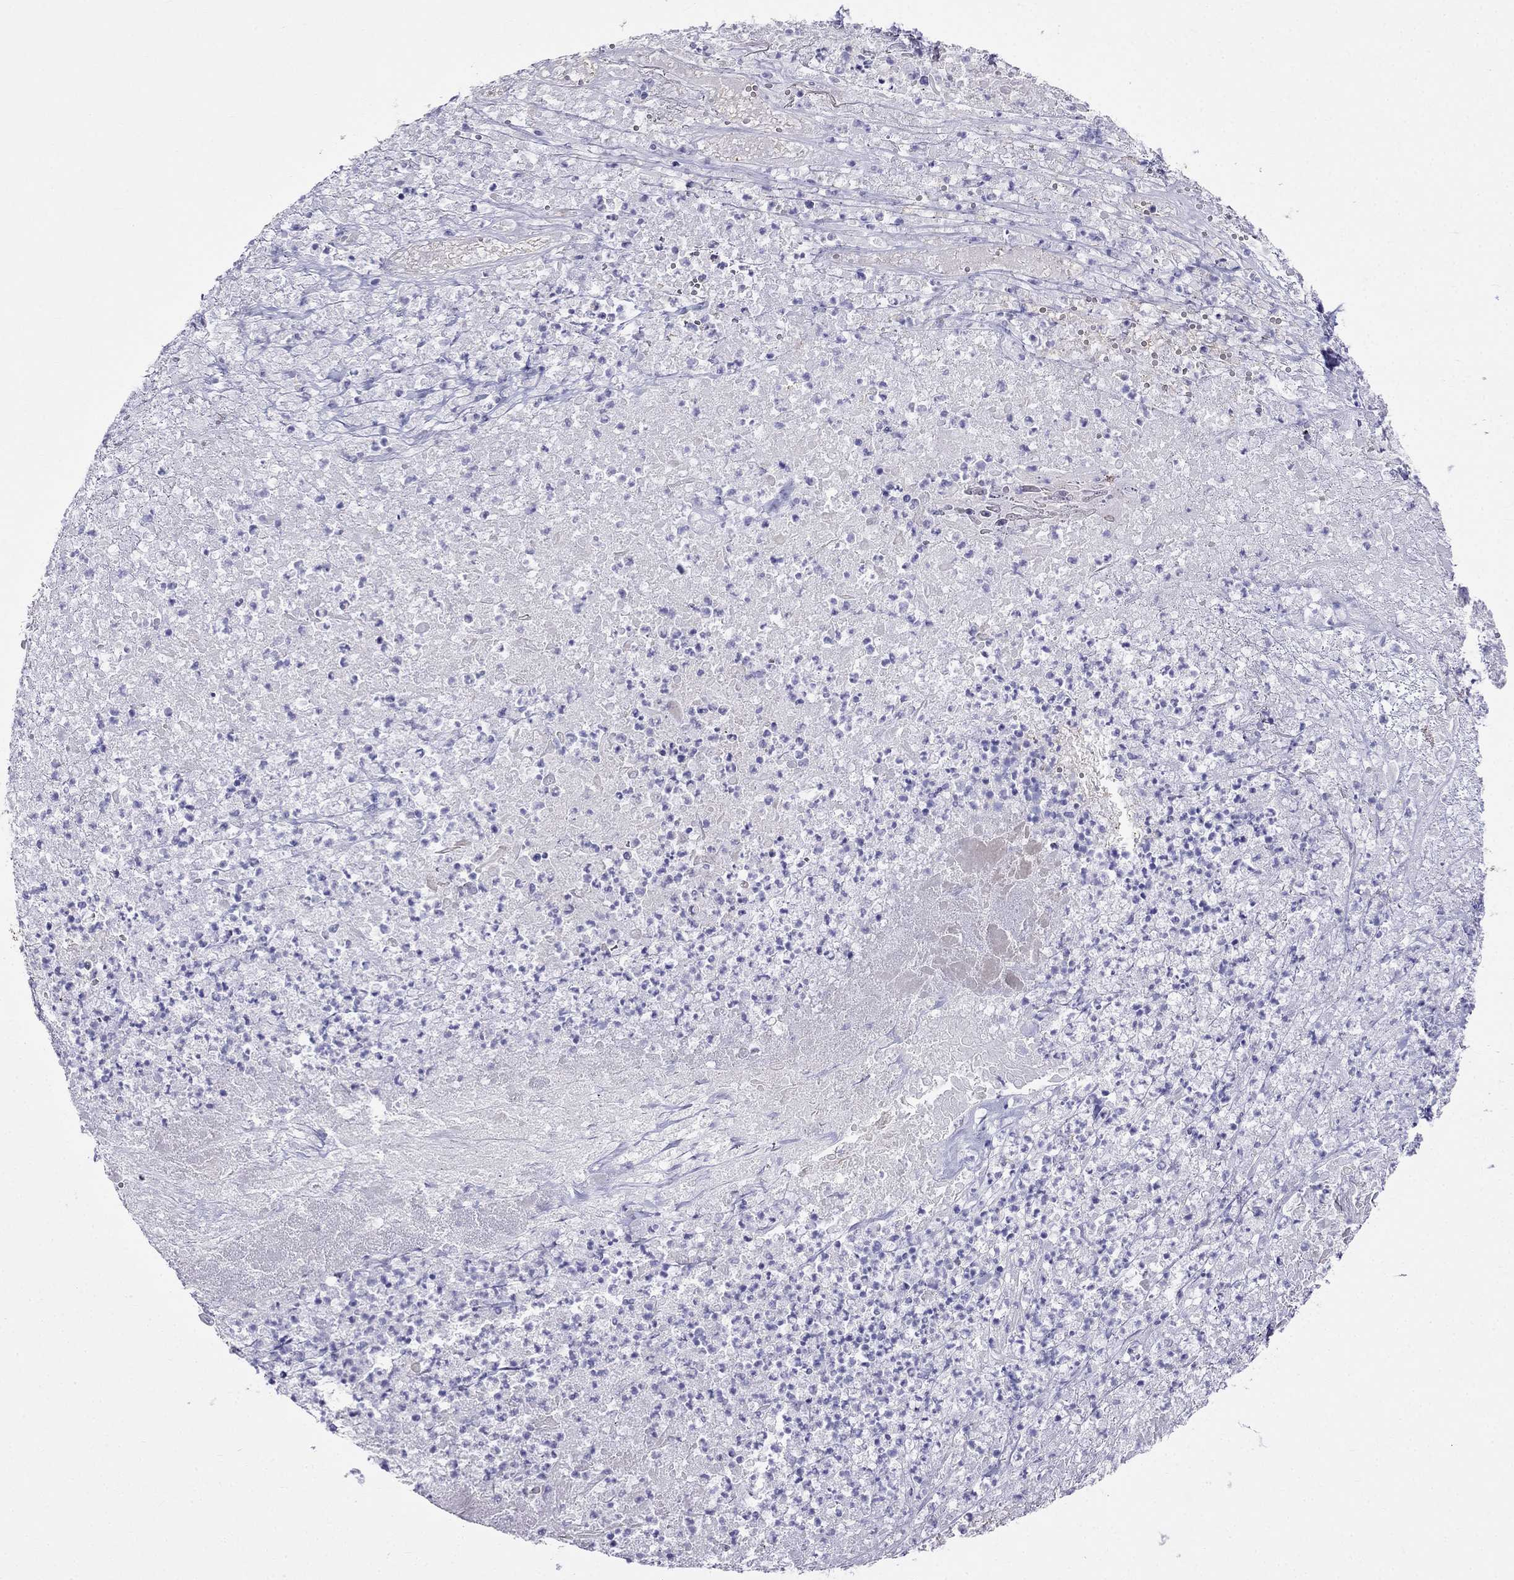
{"staining": {"intensity": "negative", "quantity": "none", "location": "none"}, "tissue": "lung cancer", "cell_type": "Tumor cells", "image_type": "cancer", "snomed": [{"axis": "morphology", "description": "Squamous cell carcinoma, NOS"}, {"axis": "topography", "description": "Lung"}], "caption": "Photomicrograph shows no protein positivity in tumor cells of squamous cell carcinoma (lung) tissue.", "gene": "MGP", "patient": {"sex": "male", "age": 64}}